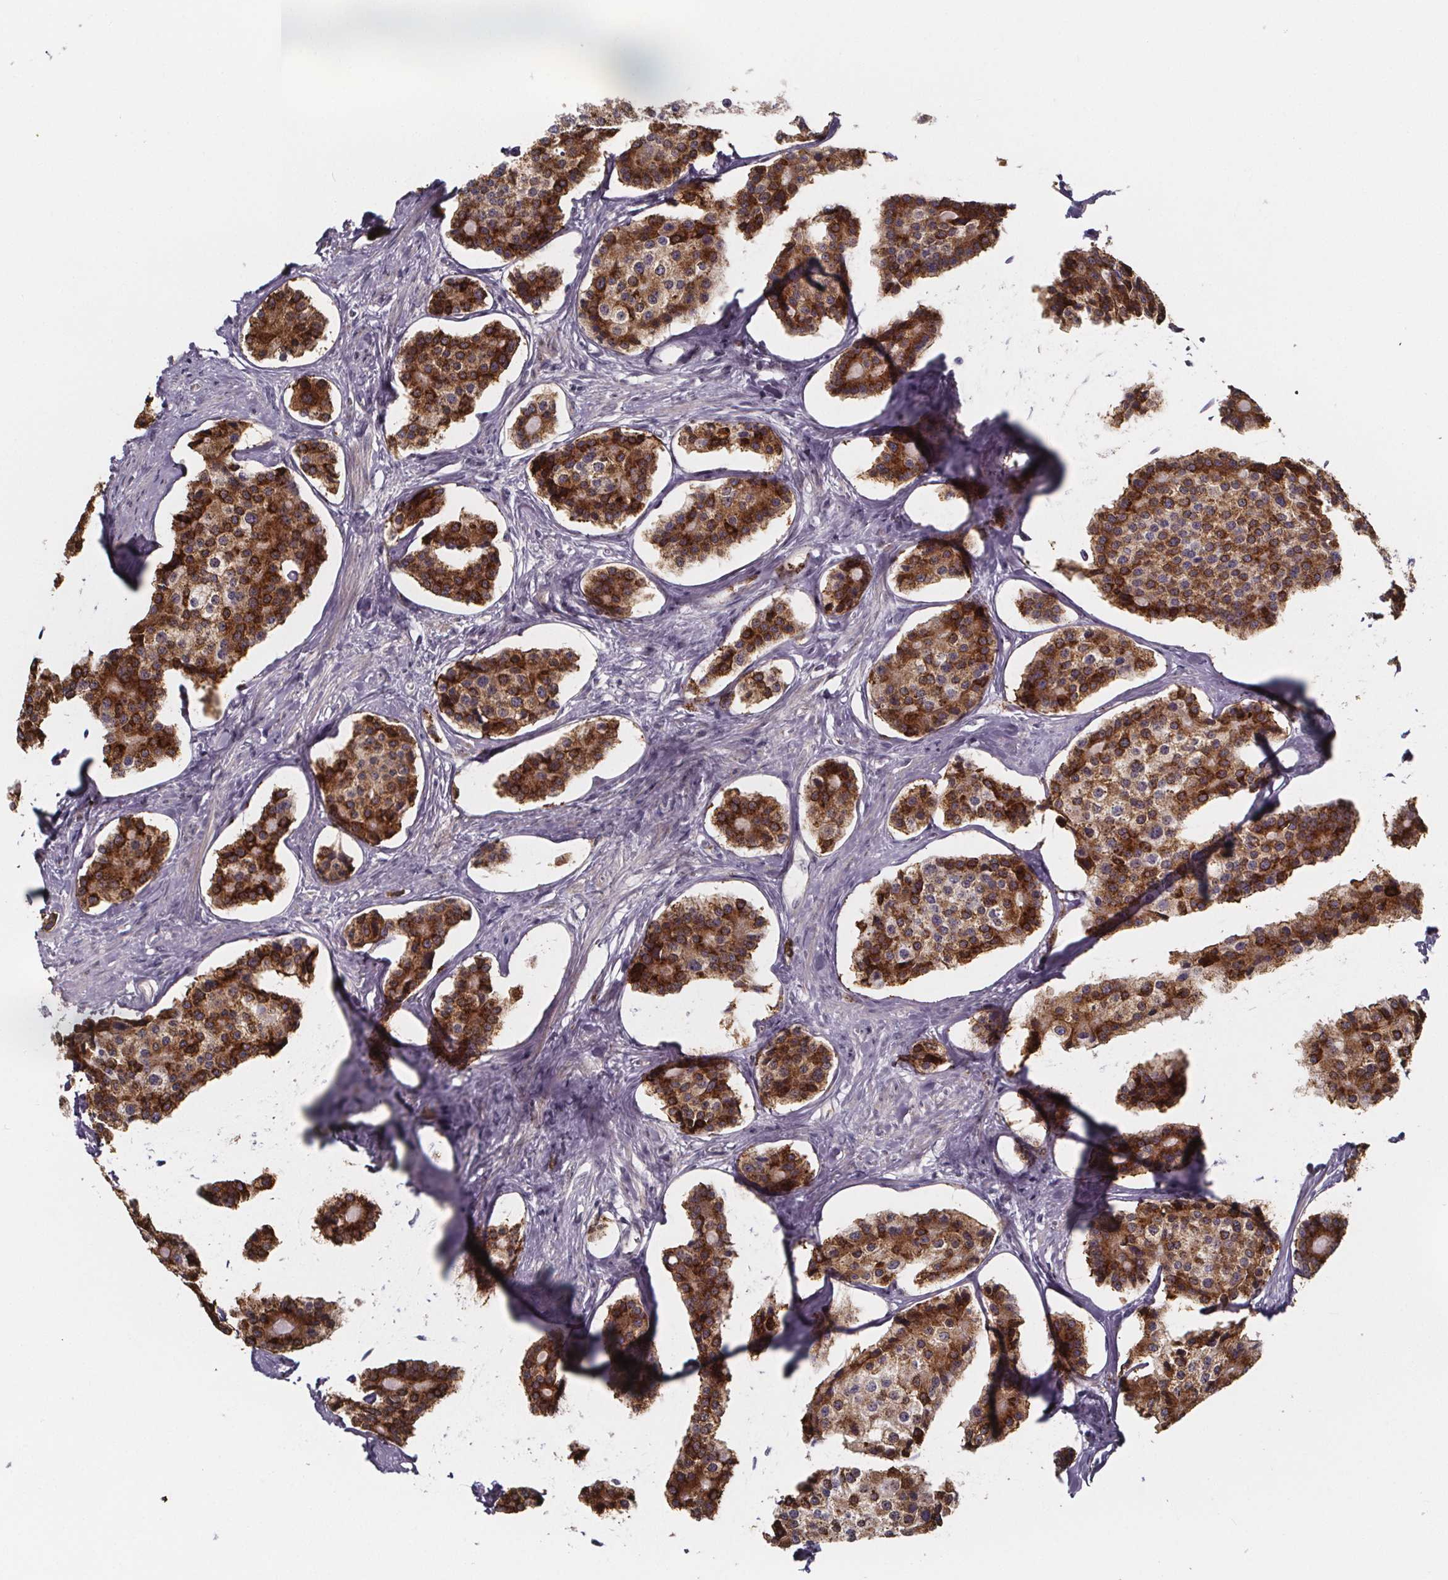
{"staining": {"intensity": "strong", "quantity": ">75%", "location": "cytoplasmic/membranous"}, "tissue": "carcinoid", "cell_type": "Tumor cells", "image_type": "cancer", "snomed": [{"axis": "morphology", "description": "Carcinoid, malignant, NOS"}, {"axis": "topography", "description": "Small intestine"}], "caption": "There is high levels of strong cytoplasmic/membranous staining in tumor cells of malignant carcinoid, as demonstrated by immunohistochemical staining (brown color).", "gene": "NDST1", "patient": {"sex": "female", "age": 65}}